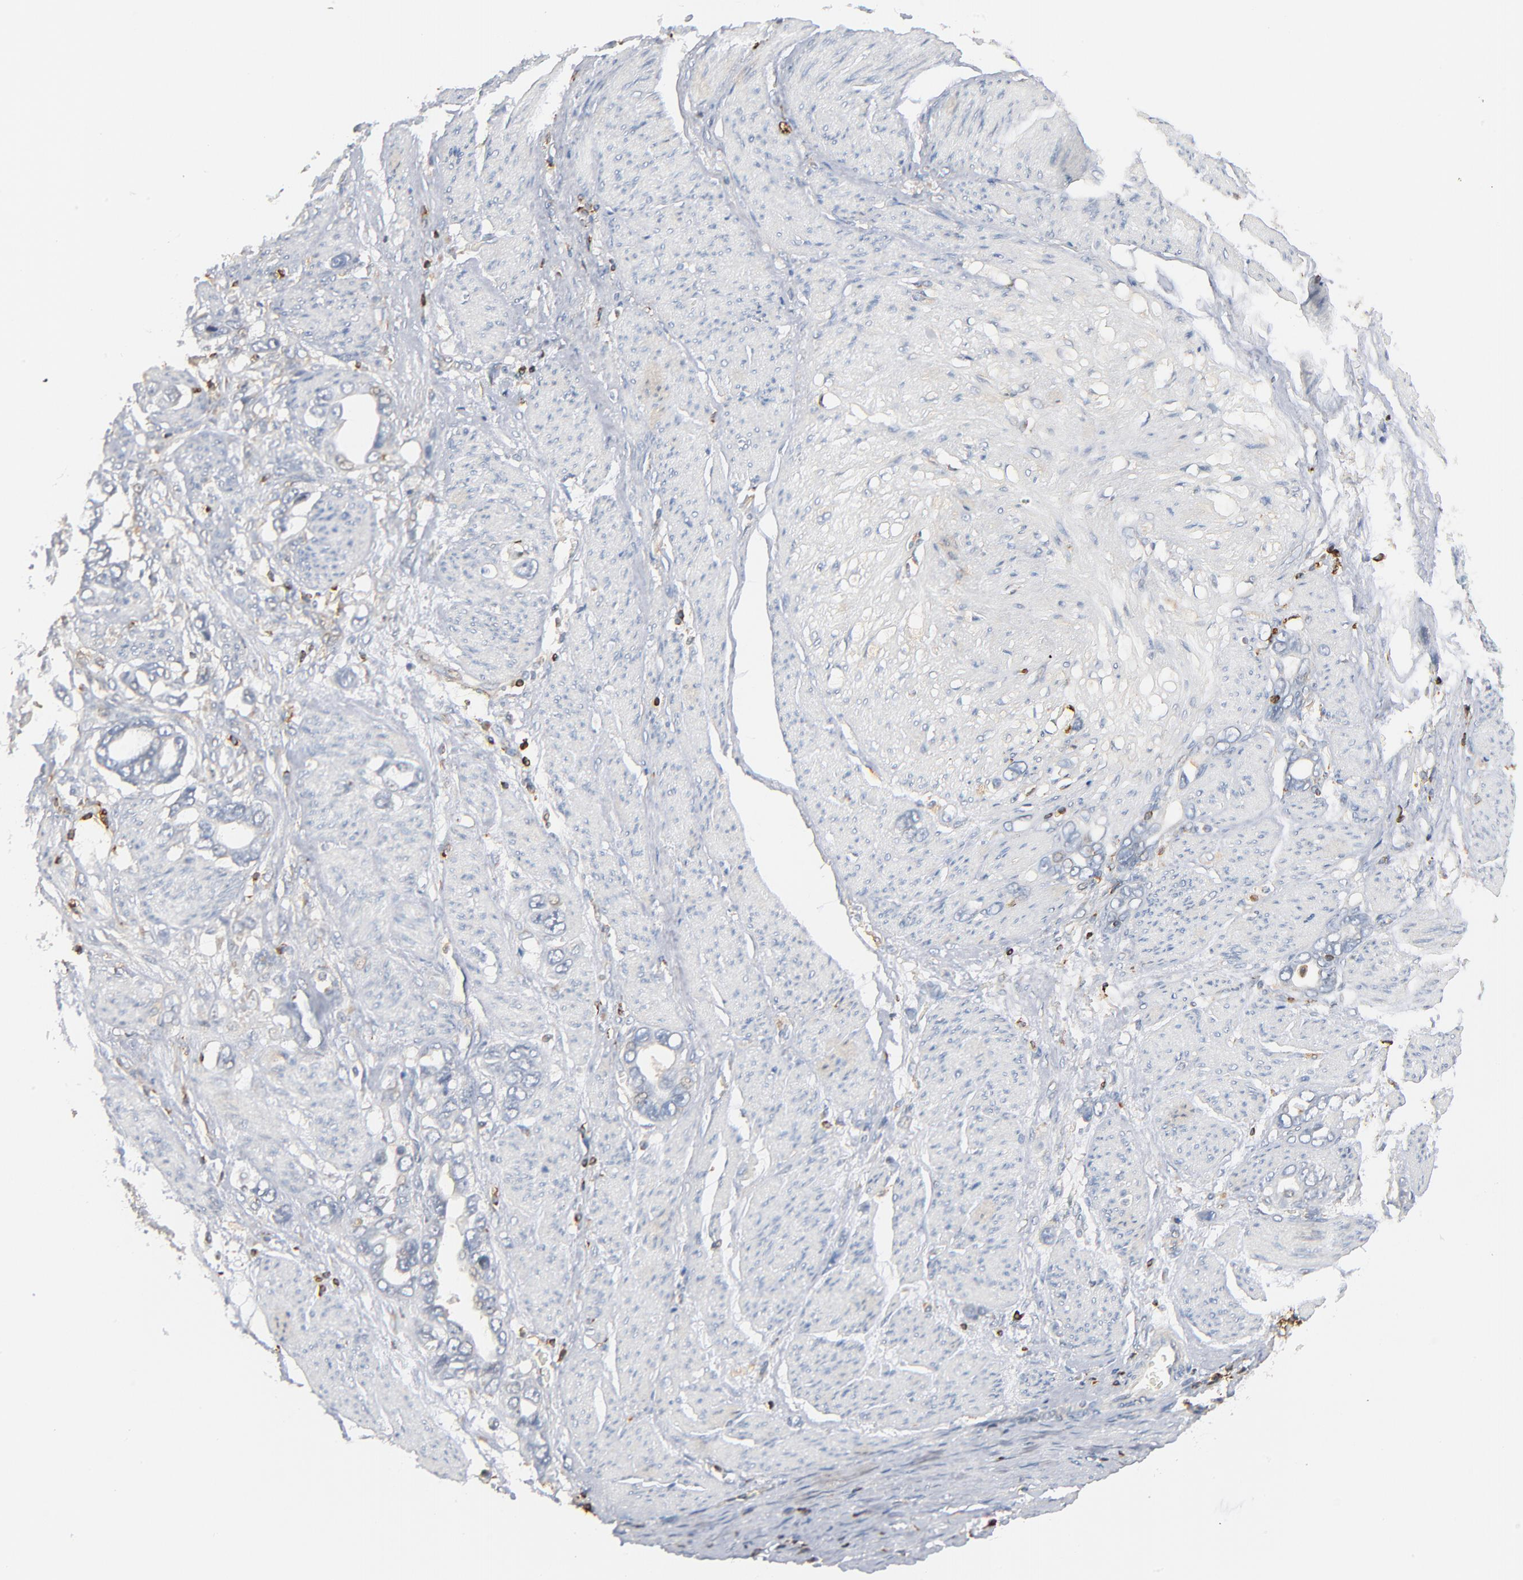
{"staining": {"intensity": "negative", "quantity": "none", "location": "none"}, "tissue": "stomach cancer", "cell_type": "Tumor cells", "image_type": "cancer", "snomed": [{"axis": "morphology", "description": "Adenocarcinoma, NOS"}, {"axis": "topography", "description": "Stomach"}], "caption": "Immunohistochemical staining of adenocarcinoma (stomach) reveals no significant staining in tumor cells. (DAB (3,3'-diaminobenzidine) immunohistochemistry (IHC), high magnification).", "gene": "SH3KBP1", "patient": {"sex": "male", "age": 78}}